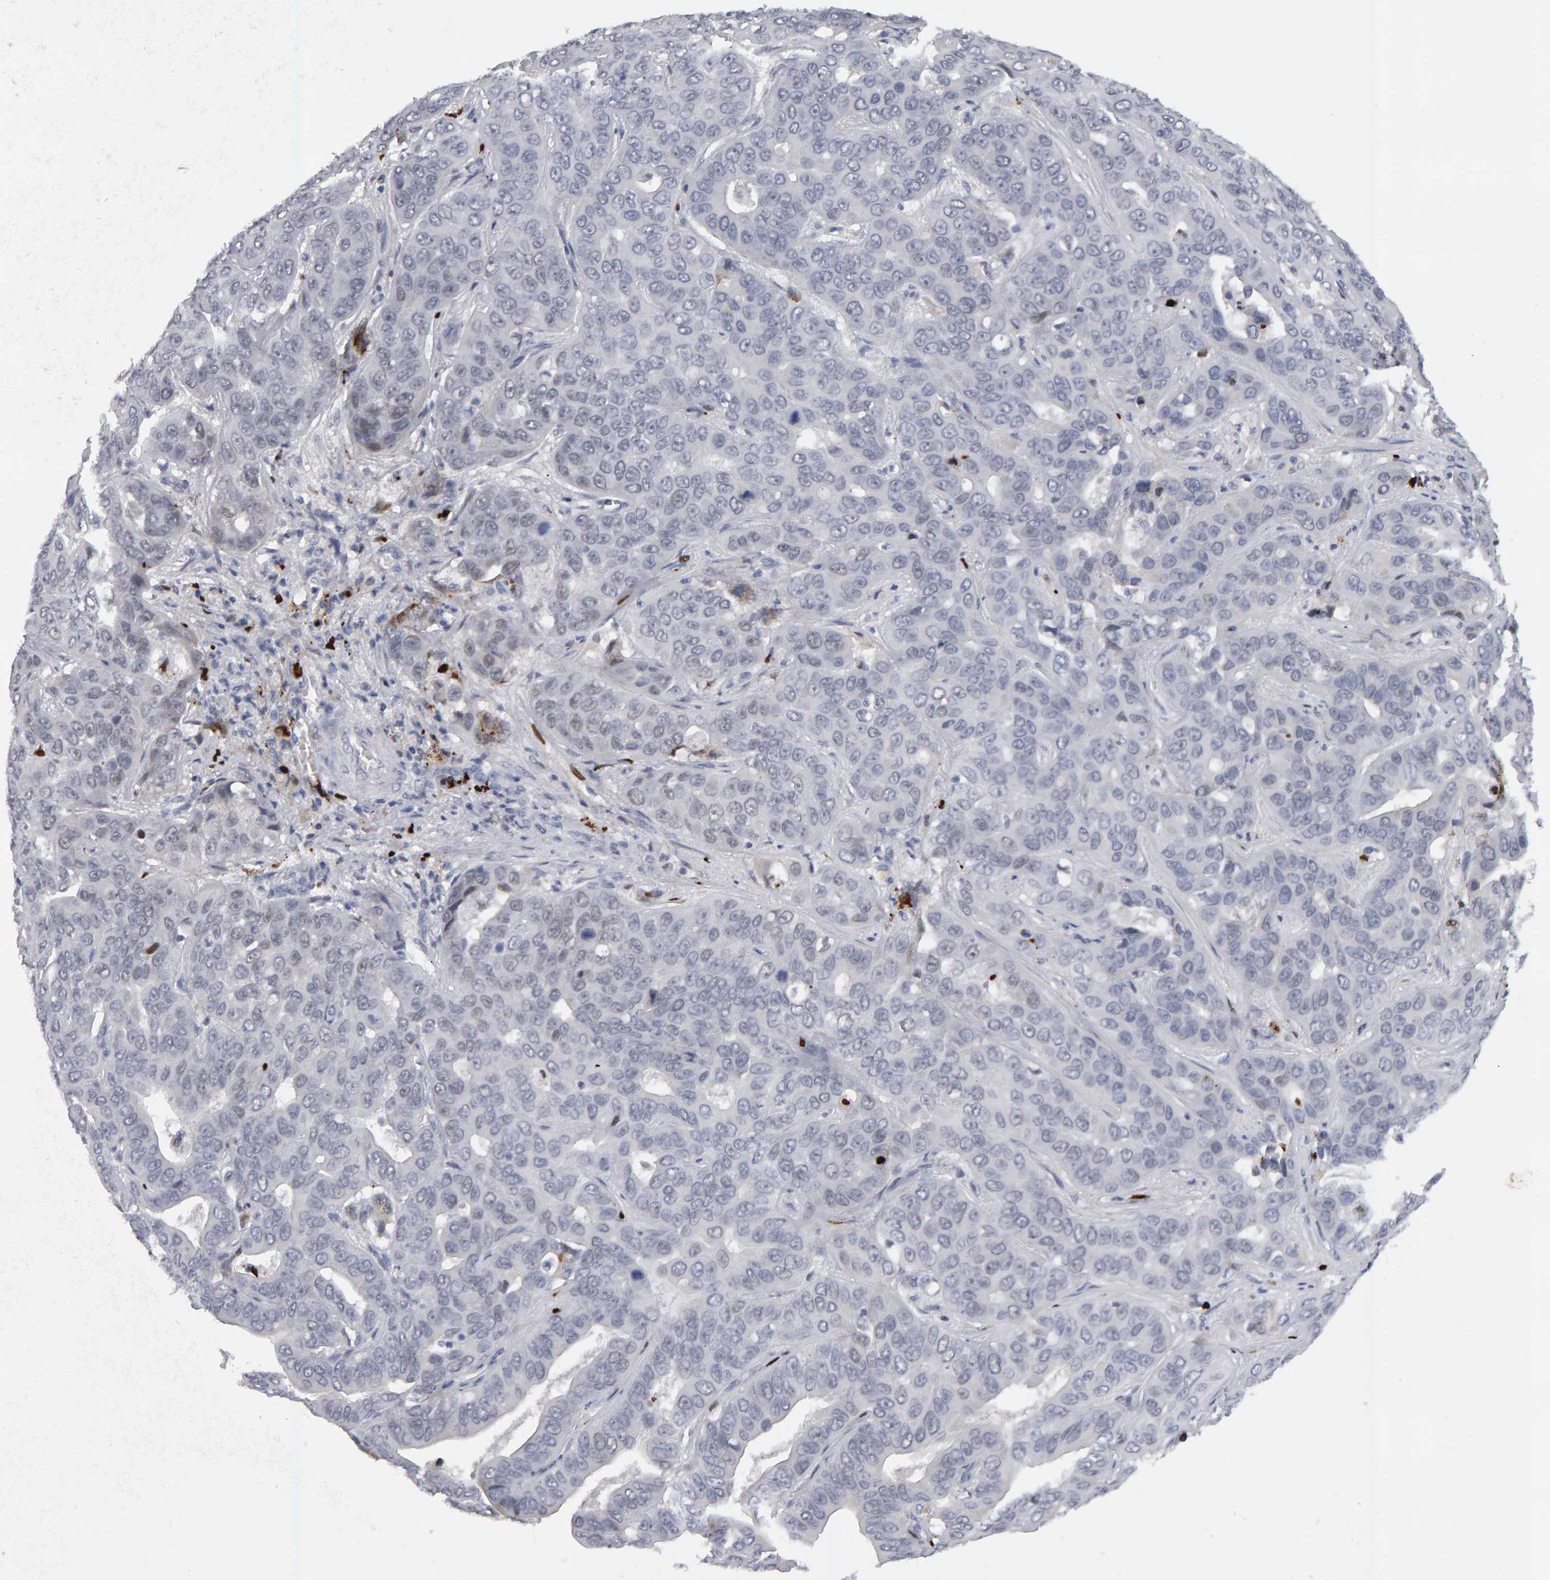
{"staining": {"intensity": "negative", "quantity": "none", "location": "none"}, "tissue": "liver cancer", "cell_type": "Tumor cells", "image_type": "cancer", "snomed": [{"axis": "morphology", "description": "Cholangiocarcinoma"}, {"axis": "topography", "description": "Liver"}], "caption": "Human liver cancer (cholangiocarcinoma) stained for a protein using immunohistochemistry (IHC) reveals no positivity in tumor cells.", "gene": "IPO8", "patient": {"sex": "female", "age": 52}}